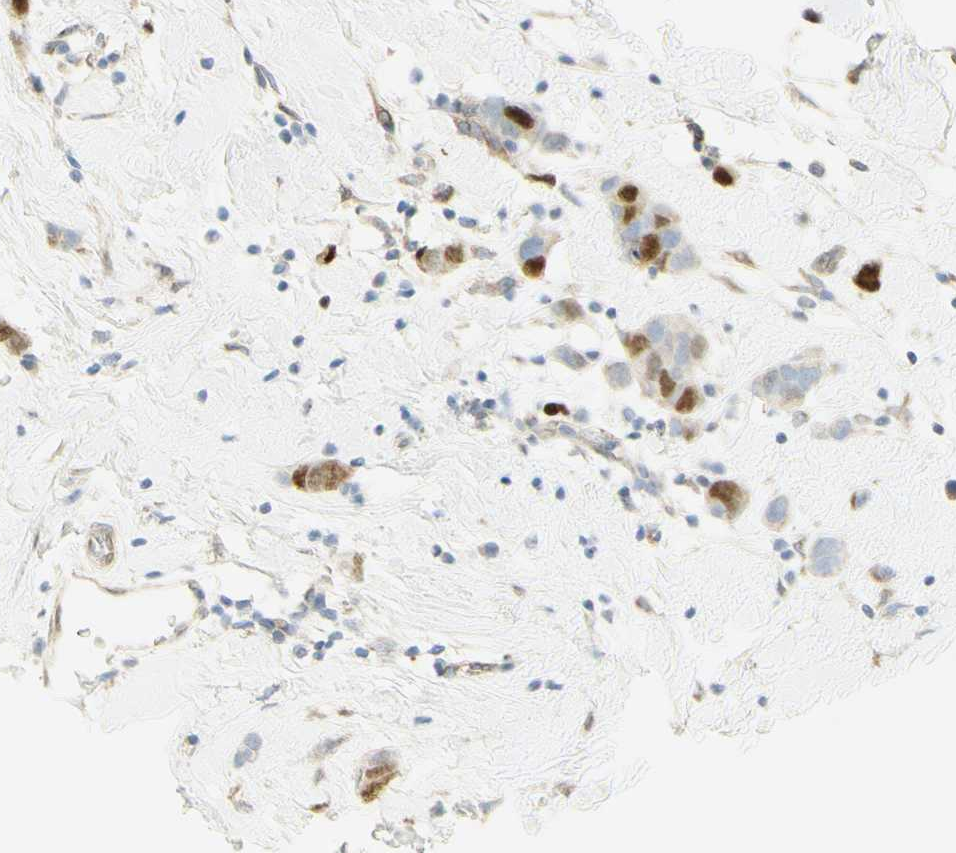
{"staining": {"intensity": "moderate", "quantity": "25%-75%", "location": "nuclear"}, "tissue": "breast cancer", "cell_type": "Tumor cells", "image_type": "cancer", "snomed": [{"axis": "morphology", "description": "Normal tissue, NOS"}, {"axis": "morphology", "description": "Duct carcinoma"}, {"axis": "topography", "description": "Breast"}], "caption": "Immunohistochemistry photomicrograph of neoplastic tissue: breast cancer (intraductal carcinoma) stained using immunohistochemistry (IHC) exhibits medium levels of moderate protein expression localized specifically in the nuclear of tumor cells, appearing as a nuclear brown color.", "gene": "E2F1", "patient": {"sex": "female", "age": 50}}